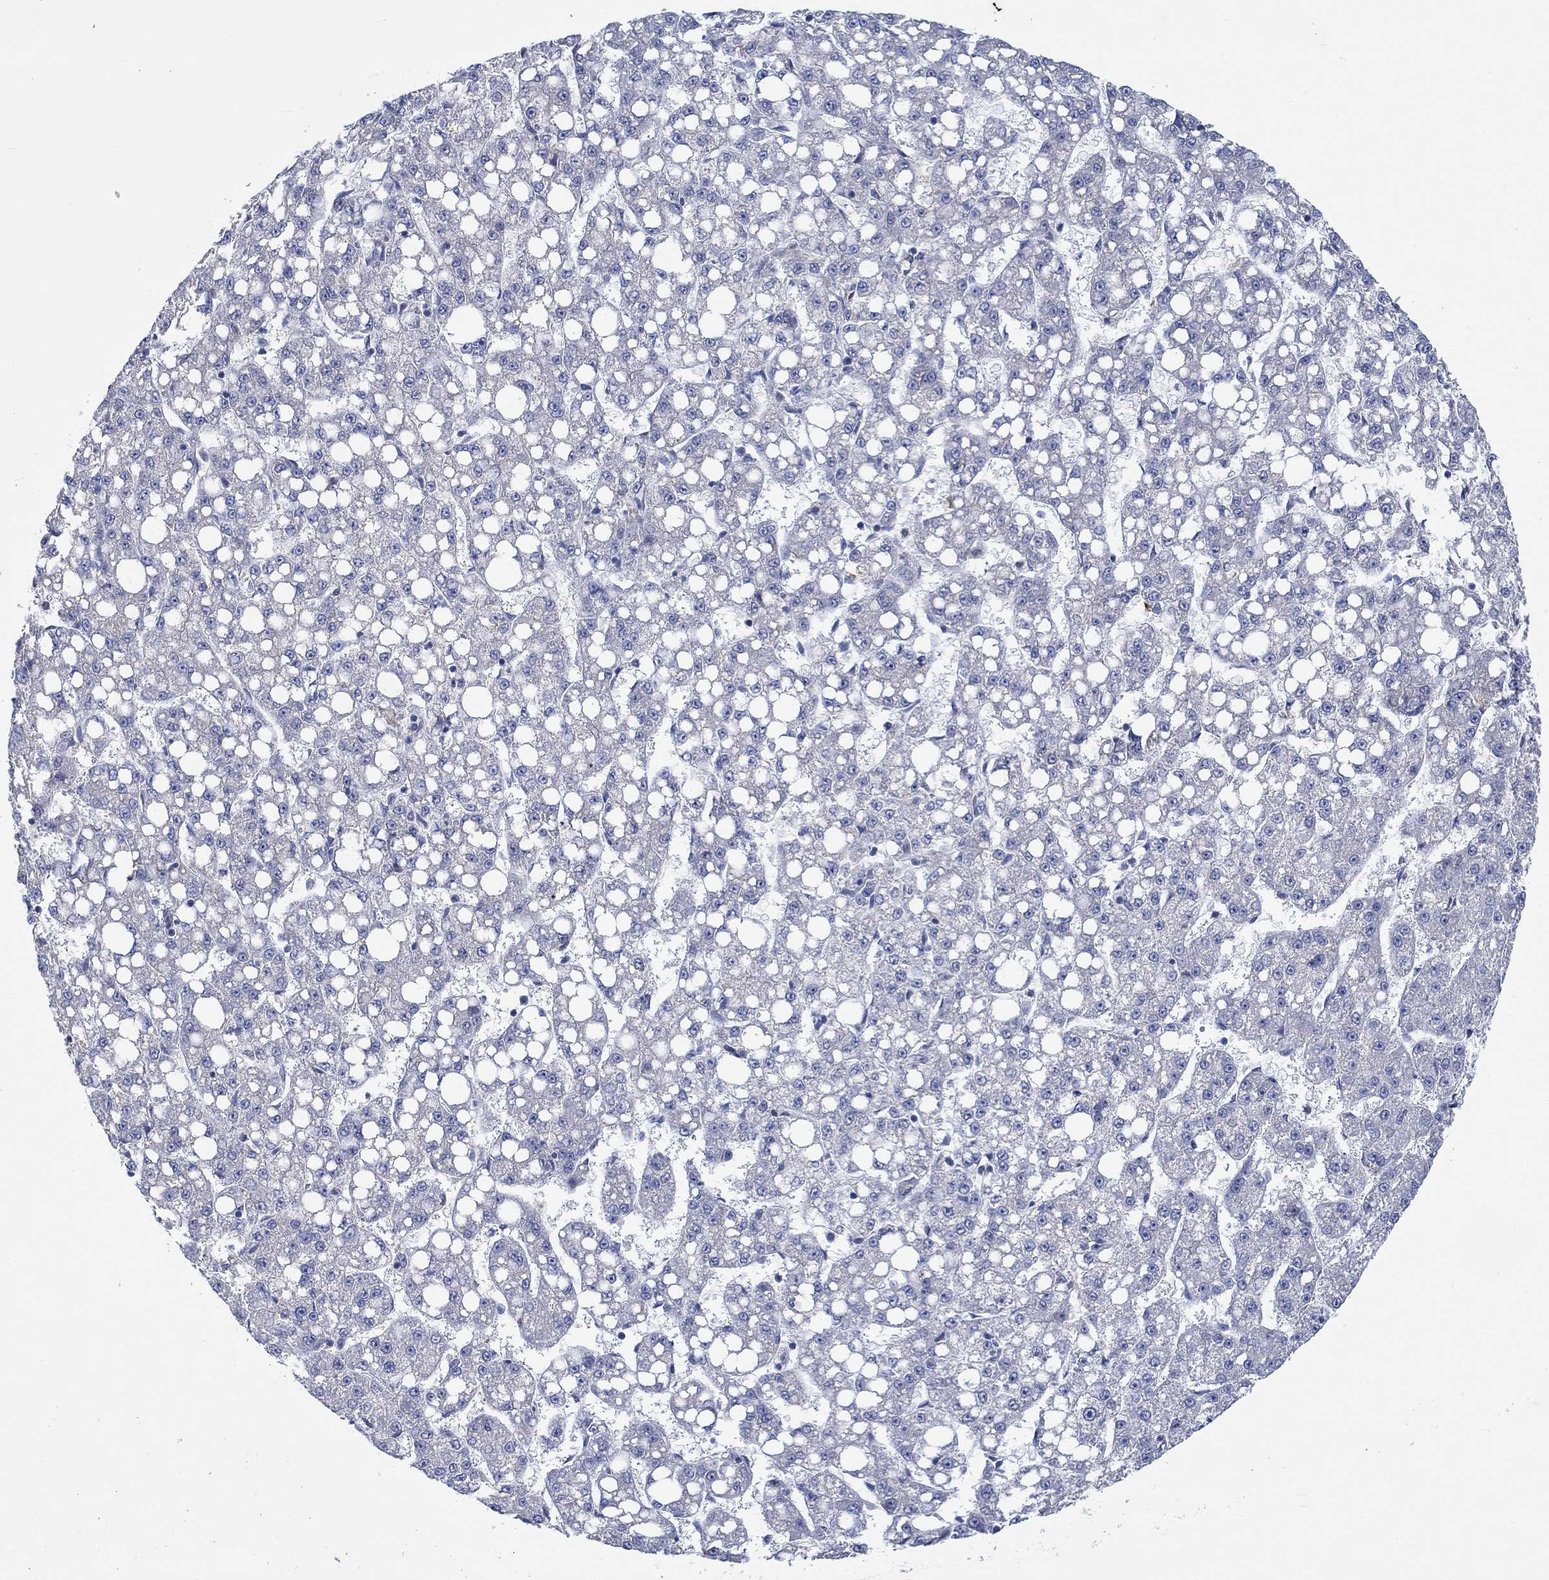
{"staining": {"intensity": "negative", "quantity": "none", "location": "none"}, "tissue": "liver cancer", "cell_type": "Tumor cells", "image_type": "cancer", "snomed": [{"axis": "morphology", "description": "Carcinoma, Hepatocellular, NOS"}, {"axis": "topography", "description": "Liver"}], "caption": "Immunohistochemistry photomicrograph of neoplastic tissue: human liver hepatocellular carcinoma stained with DAB (3,3'-diaminobenzidine) demonstrates no significant protein expression in tumor cells.", "gene": "CAMK1D", "patient": {"sex": "female", "age": 65}}